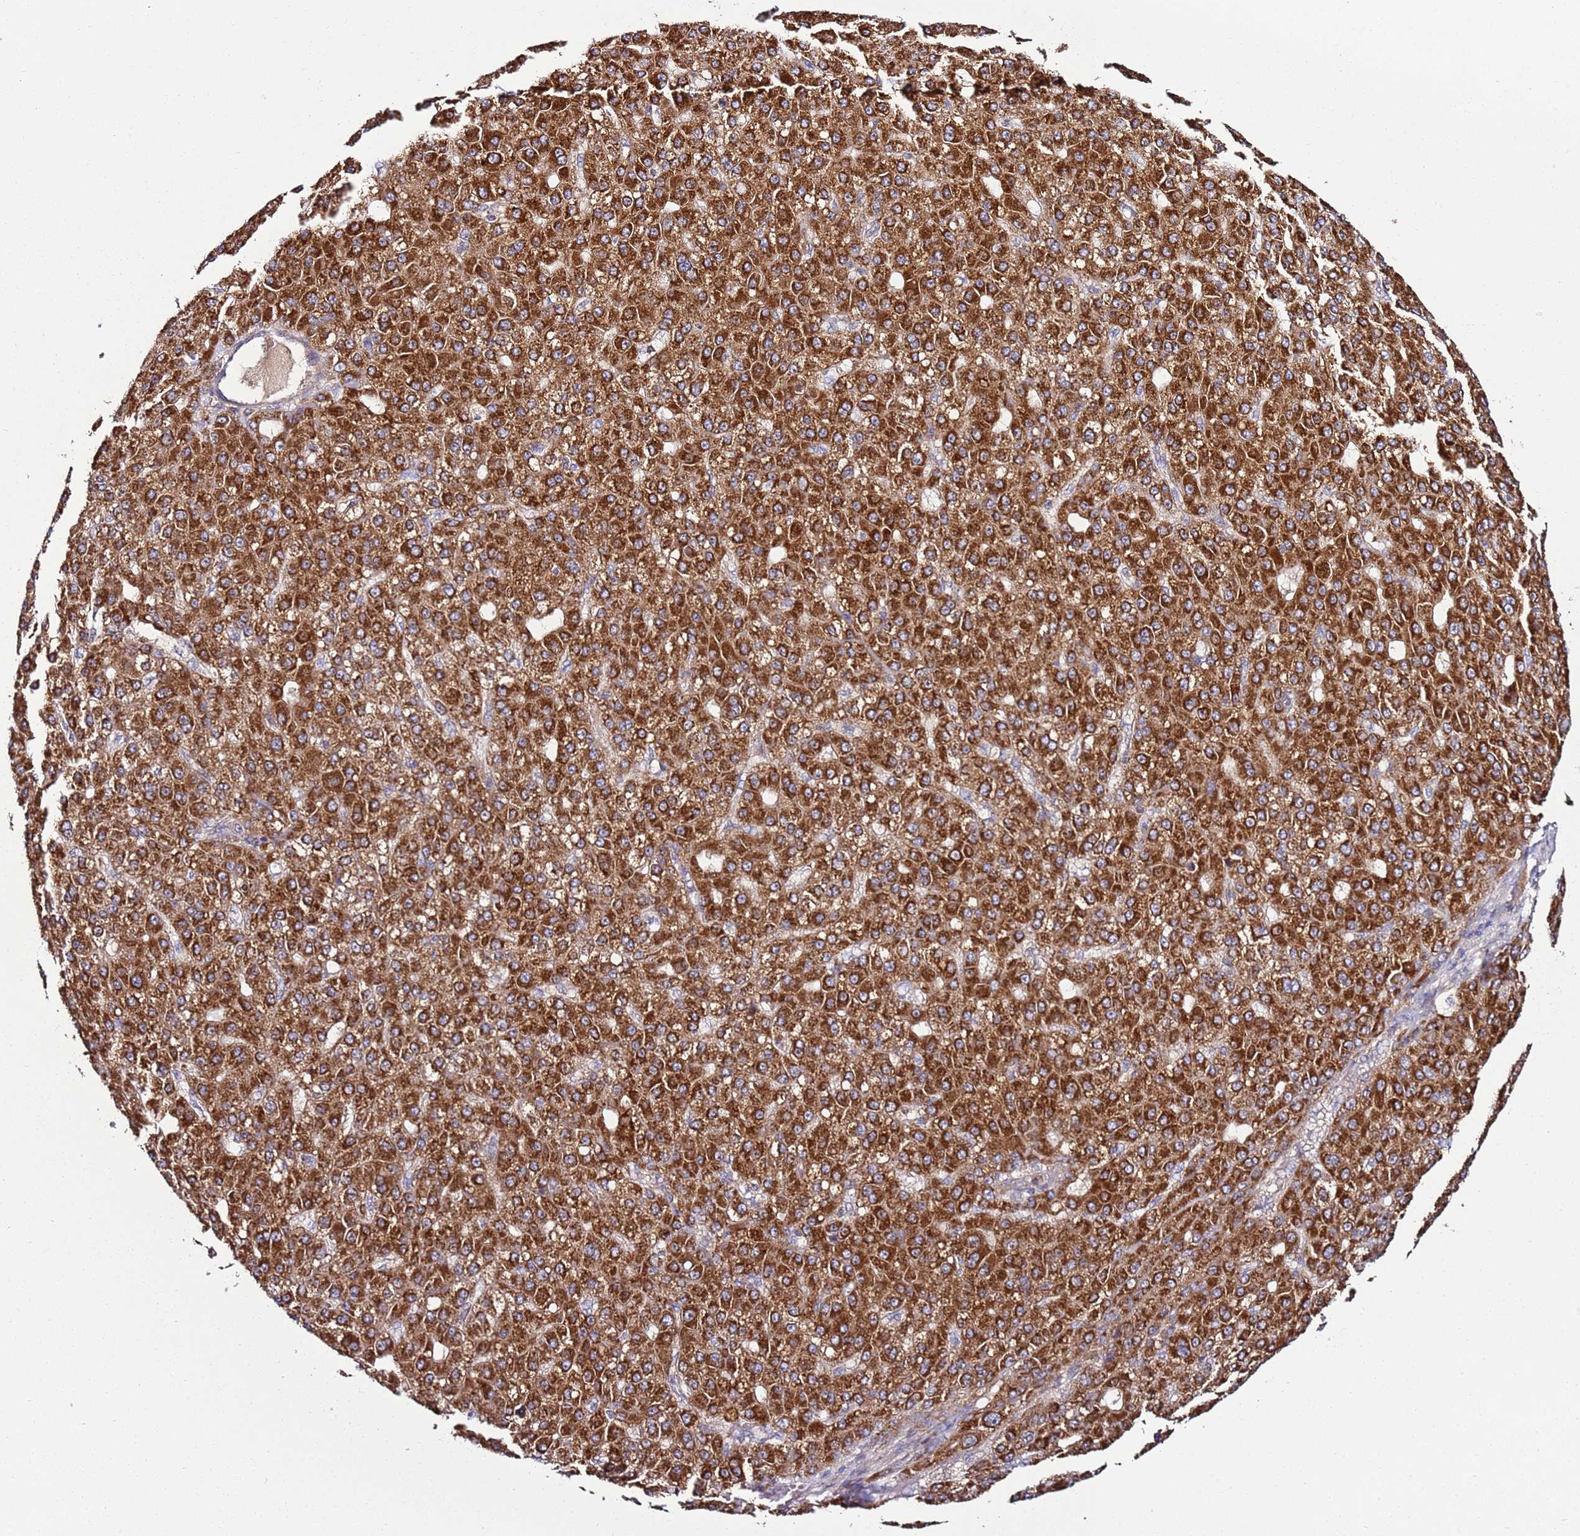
{"staining": {"intensity": "strong", "quantity": ">75%", "location": "cytoplasmic/membranous"}, "tissue": "liver cancer", "cell_type": "Tumor cells", "image_type": "cancer", "snomed": [{"axis": "morphology", "description": "Carcinoma, Hepatocellular, NOS"}, {"axis": "topography", "description": "Liver"}], "caption": "About >75% of tumor cells in human liver hepatocellular carcinoma display strong cytoplasmic/membranous protein positivity as visualized by brown immunohistochemical staining.", "gene": "C19orf12", "patient": {"sex": "male", "age": 67}}